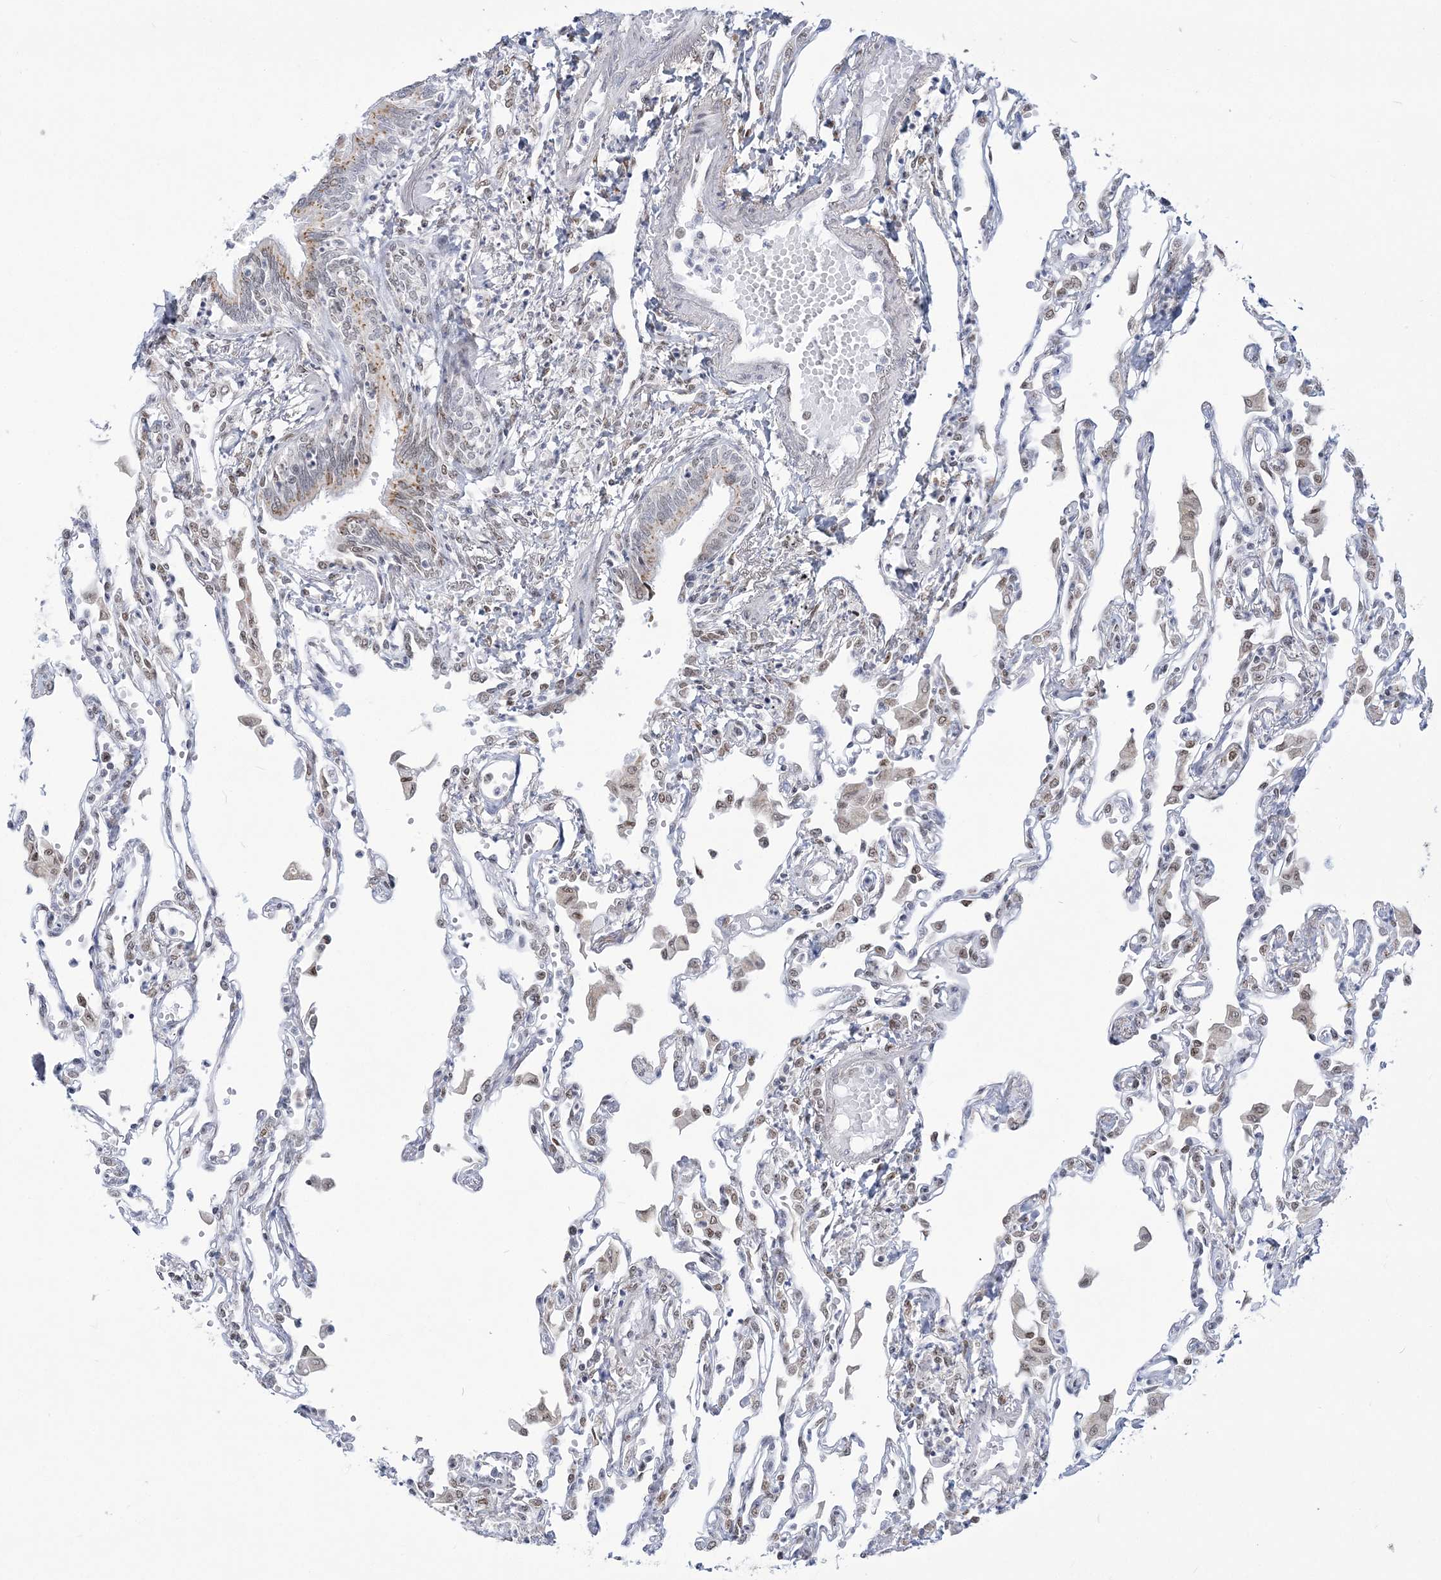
{"staining": {"intensity": "weak", "quantity": "25%-75%", "location": "nuclear"}, "tissue": "lung", "cell_type": "Alveolar cells", "image_type": "normal", "snomed": [{"axis": "morphology", "description": "Normal tissue, NOS"}, {"axis": "topography", "description": "Bronchus"}, {"axis": "topography", "description": "Lung"}], "caption": "This photomicrograph shows benign lung stained with immunohistochemistry to label a protein in brown. The nuclear of alveolar cells show weak positivity for the protein. Nuclei are counter-stained blue.", "gene": "DDX21", "patient": {"sex": "female", "age": 49}}